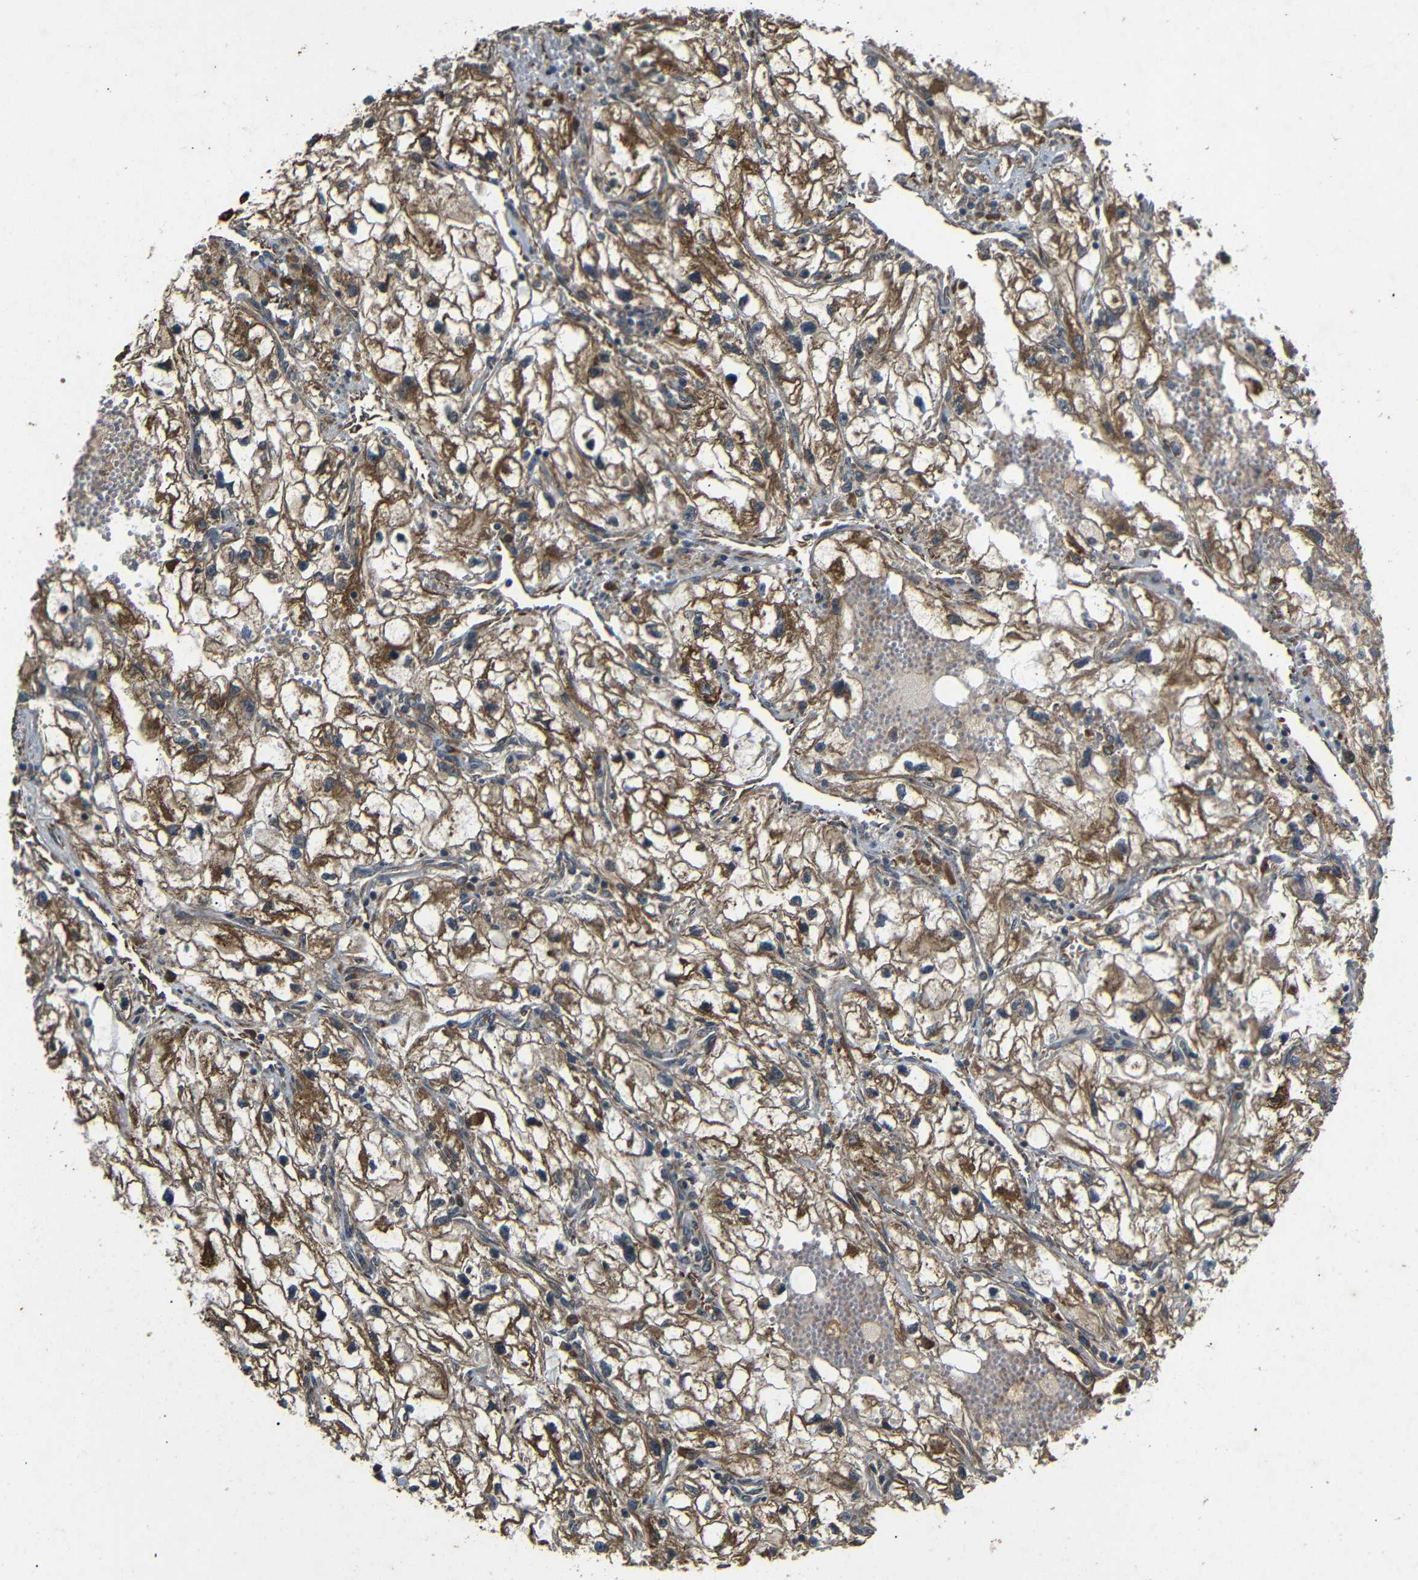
{"staining": {"intensity": "moderate", "quantity": ">75%", "location": "cytoplasmic/membranous"}, "tissue": "renal cancer", "cell_type": "Tumor cells", "image_type": "cancer", "snomed": [{"axis": "morphology", "description": "Adenocarcinoma, NOS"}, {"axis": "topography", "description": "Kidney"}], "caption": "Protein positivity by immunohistochemistry (IHC) shows moderate cytoplasmic/membranous staining in about >75% of tumor cells in renal cancer (adenocarcinoma).", "gene": "TRPC1", "patient": {"sex": "female", "age": 70}}